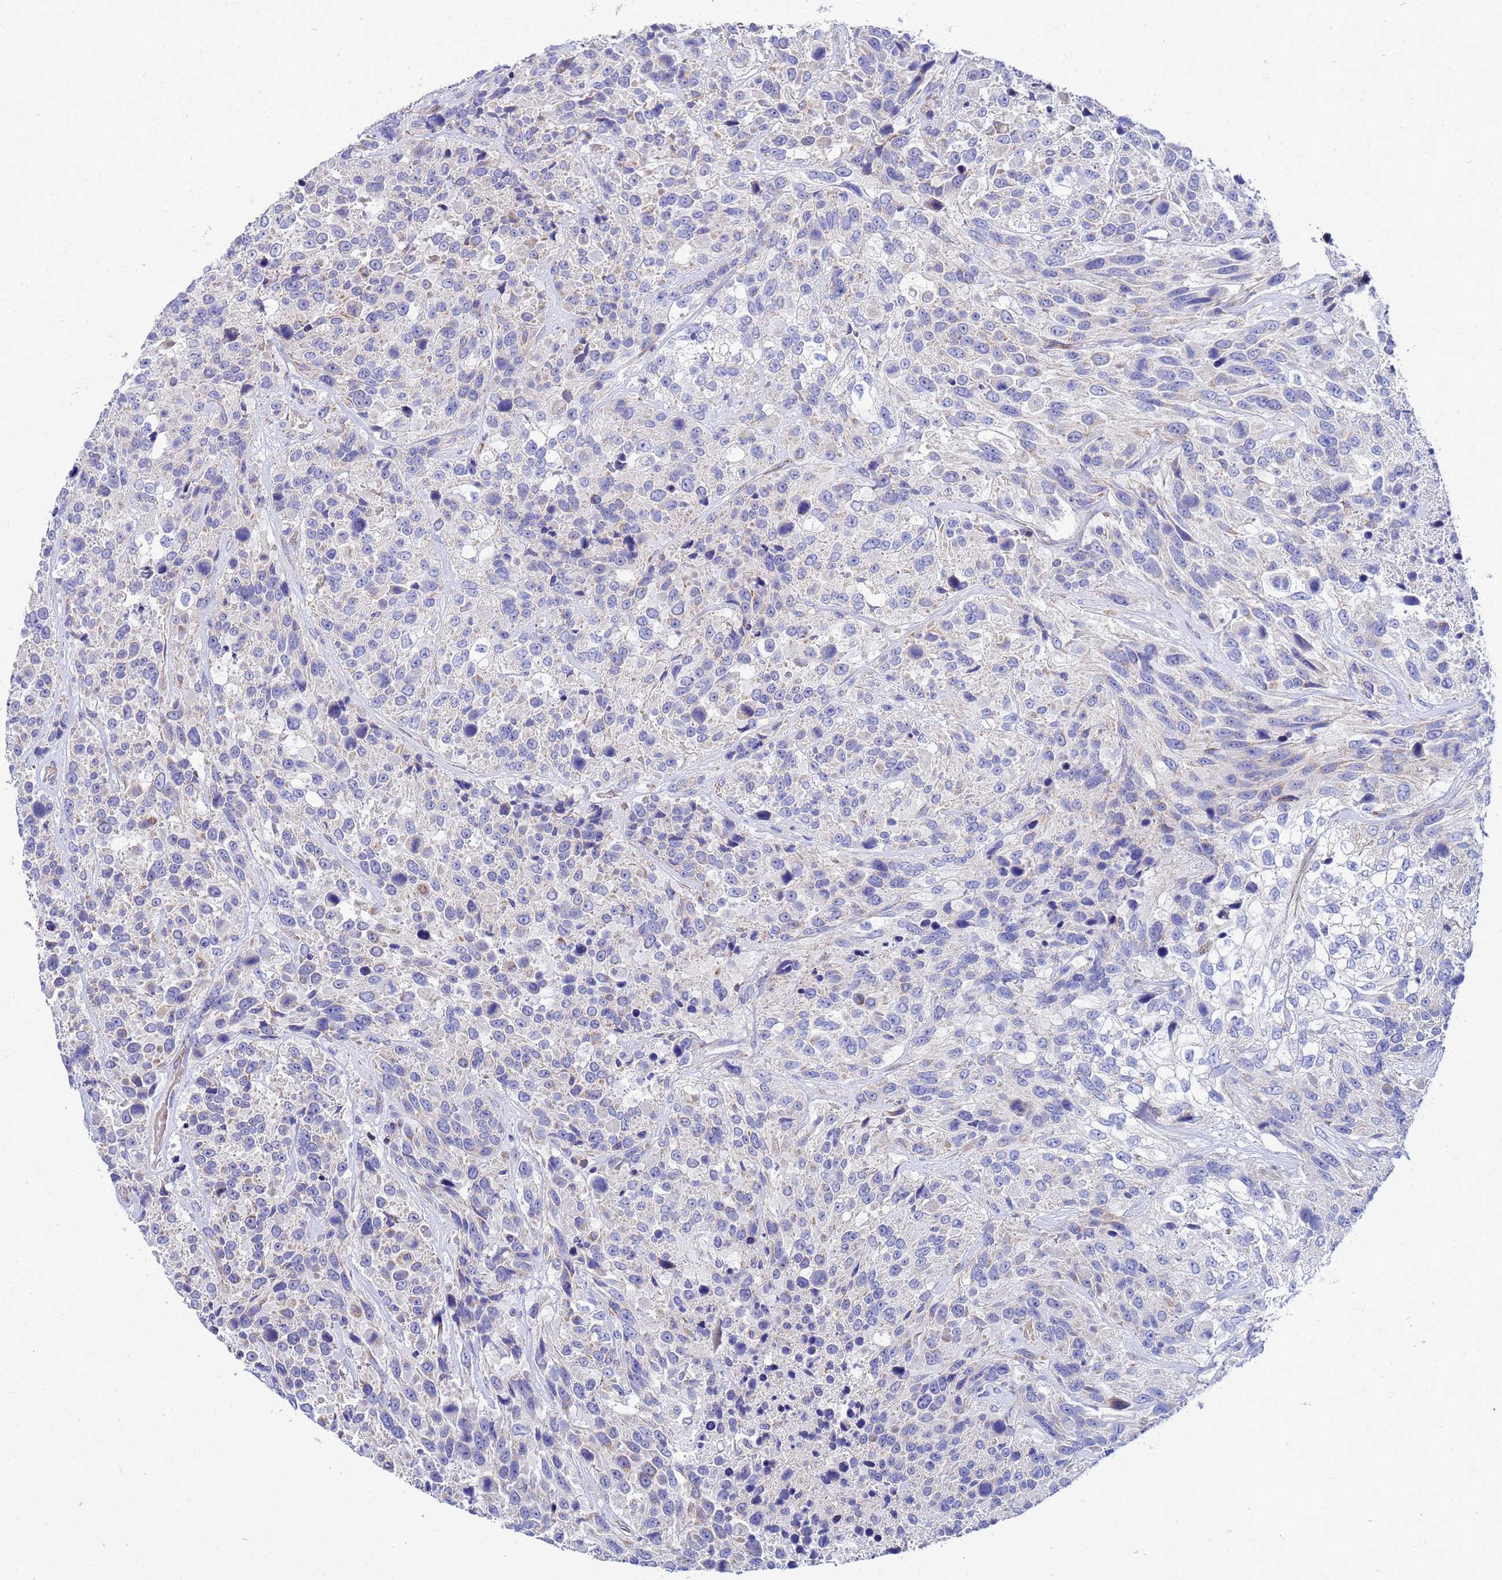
{"staining": {"intensity": "negative", "quantity": "none", "location": "none"}, "tissue": "urothelial cancer", "cell_type": "Tumor cells", "image_type": "cancer", "snomed": [{"axis": "morphology", "description": "Urothelial carcinoma, High grade"}, {"axis": "topography", "description": "Urinary bladder"}], "caption": "High magnification brightfield microscopy of urothelial carcinoma (high-grade) stained with DAB (3,3'-diaminobenzidine) (brown) and counterstained with hematoxylin (blue): tumor cells show no significant expression.", "gene": "FAHD2A", "patient": {"sex": "female", "age": 70}}